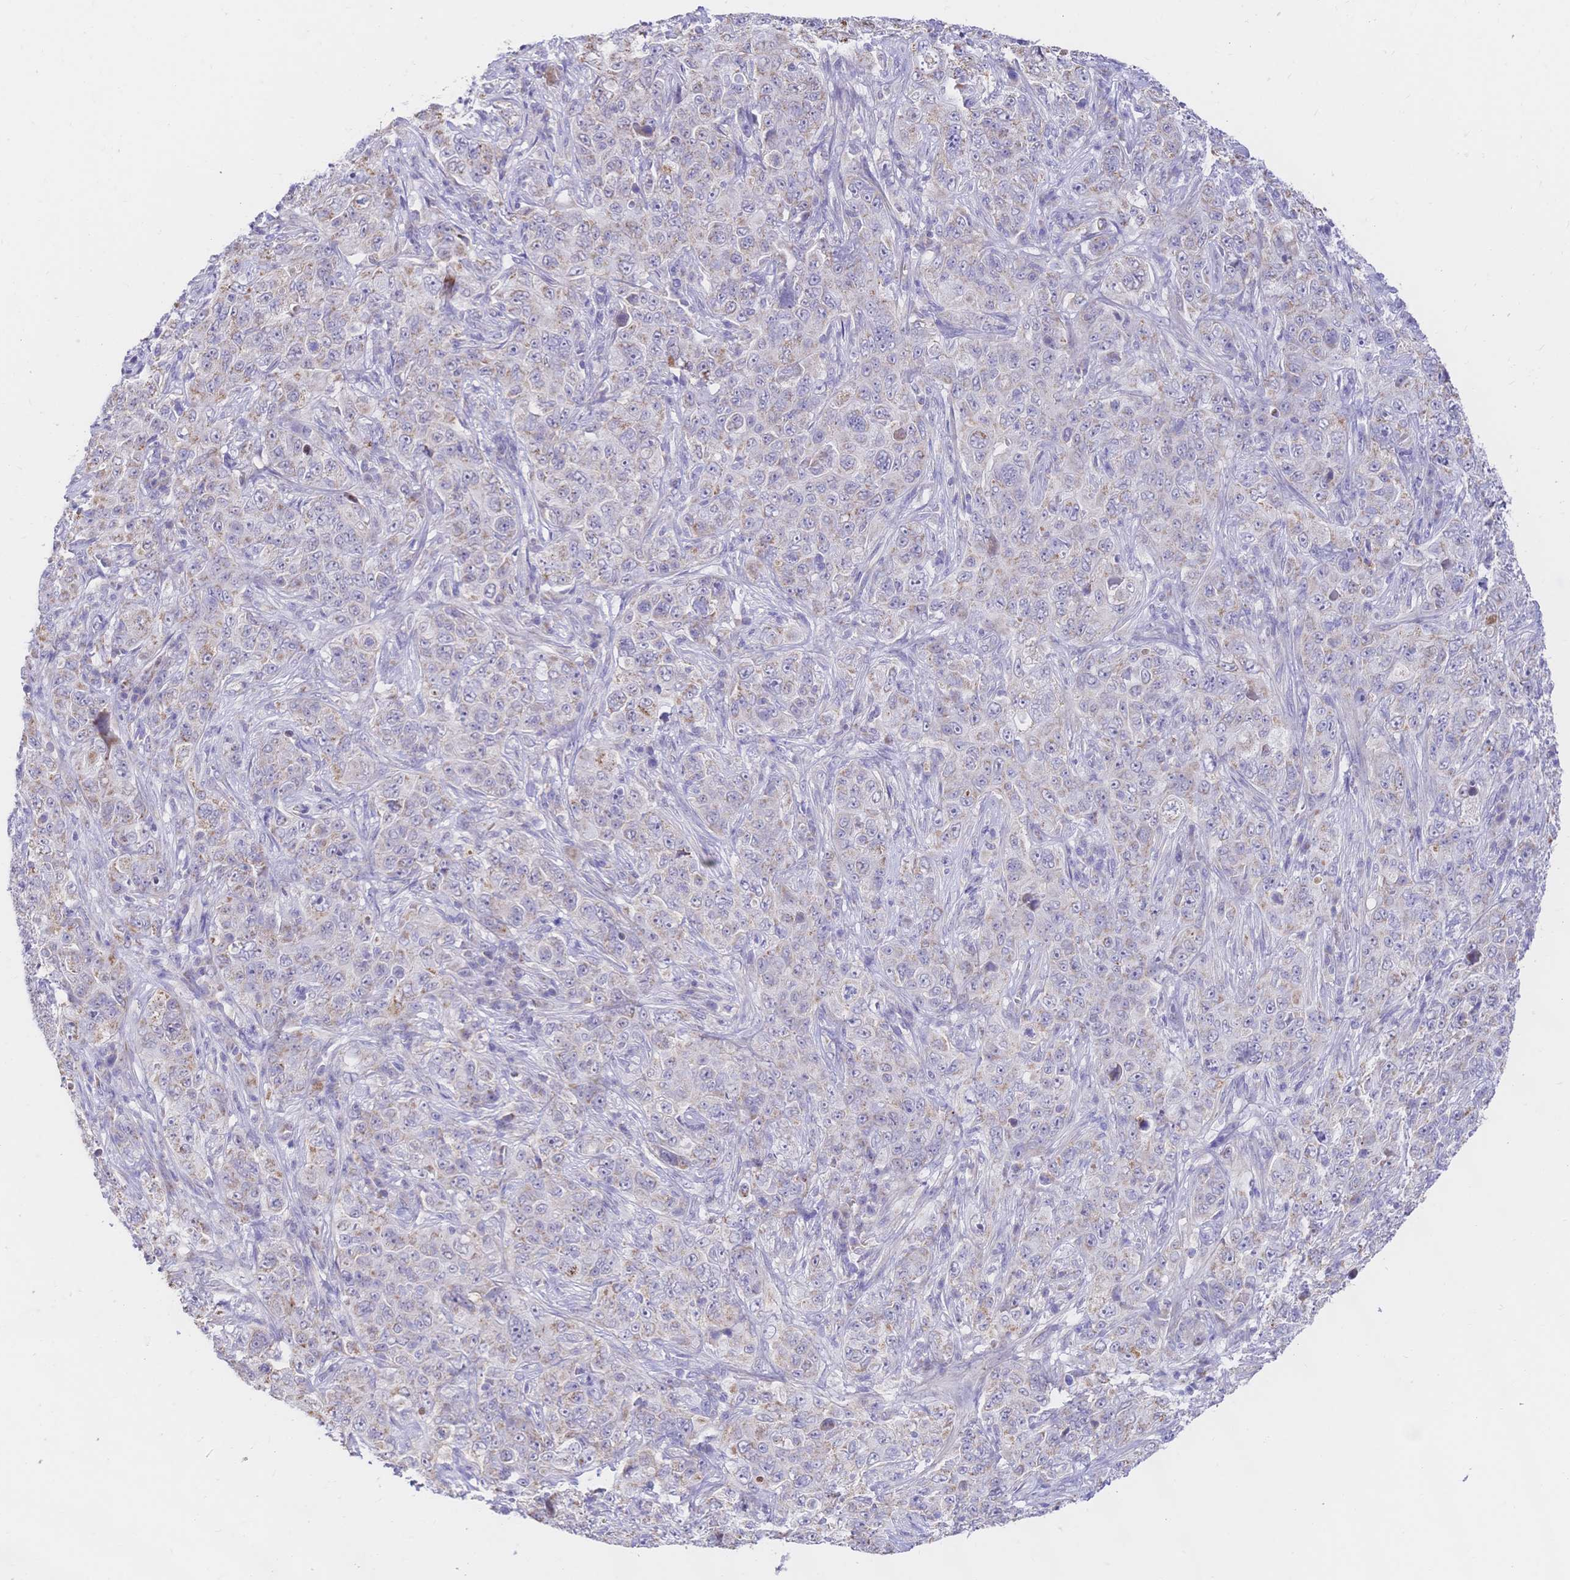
{"staining": {"intensity": "weak", "quantity": "<25%", "location": "cytoplasmic/membranous"}, "tissue": "pancreatic cancer", "cell_type": "Tumor cells", "image_type": "cancer", "snomed": [{"axis": "morphology", "description": "Adenocarcinoma, NOS"}, {"axis": "topography", "description": "Pancreas"}], "caption": "Tumor cells show no significant expression in adenocarcinoma (pancreatic).", "gene": "CLEC18B", "patient": {"sex": "male", "age": 68}}